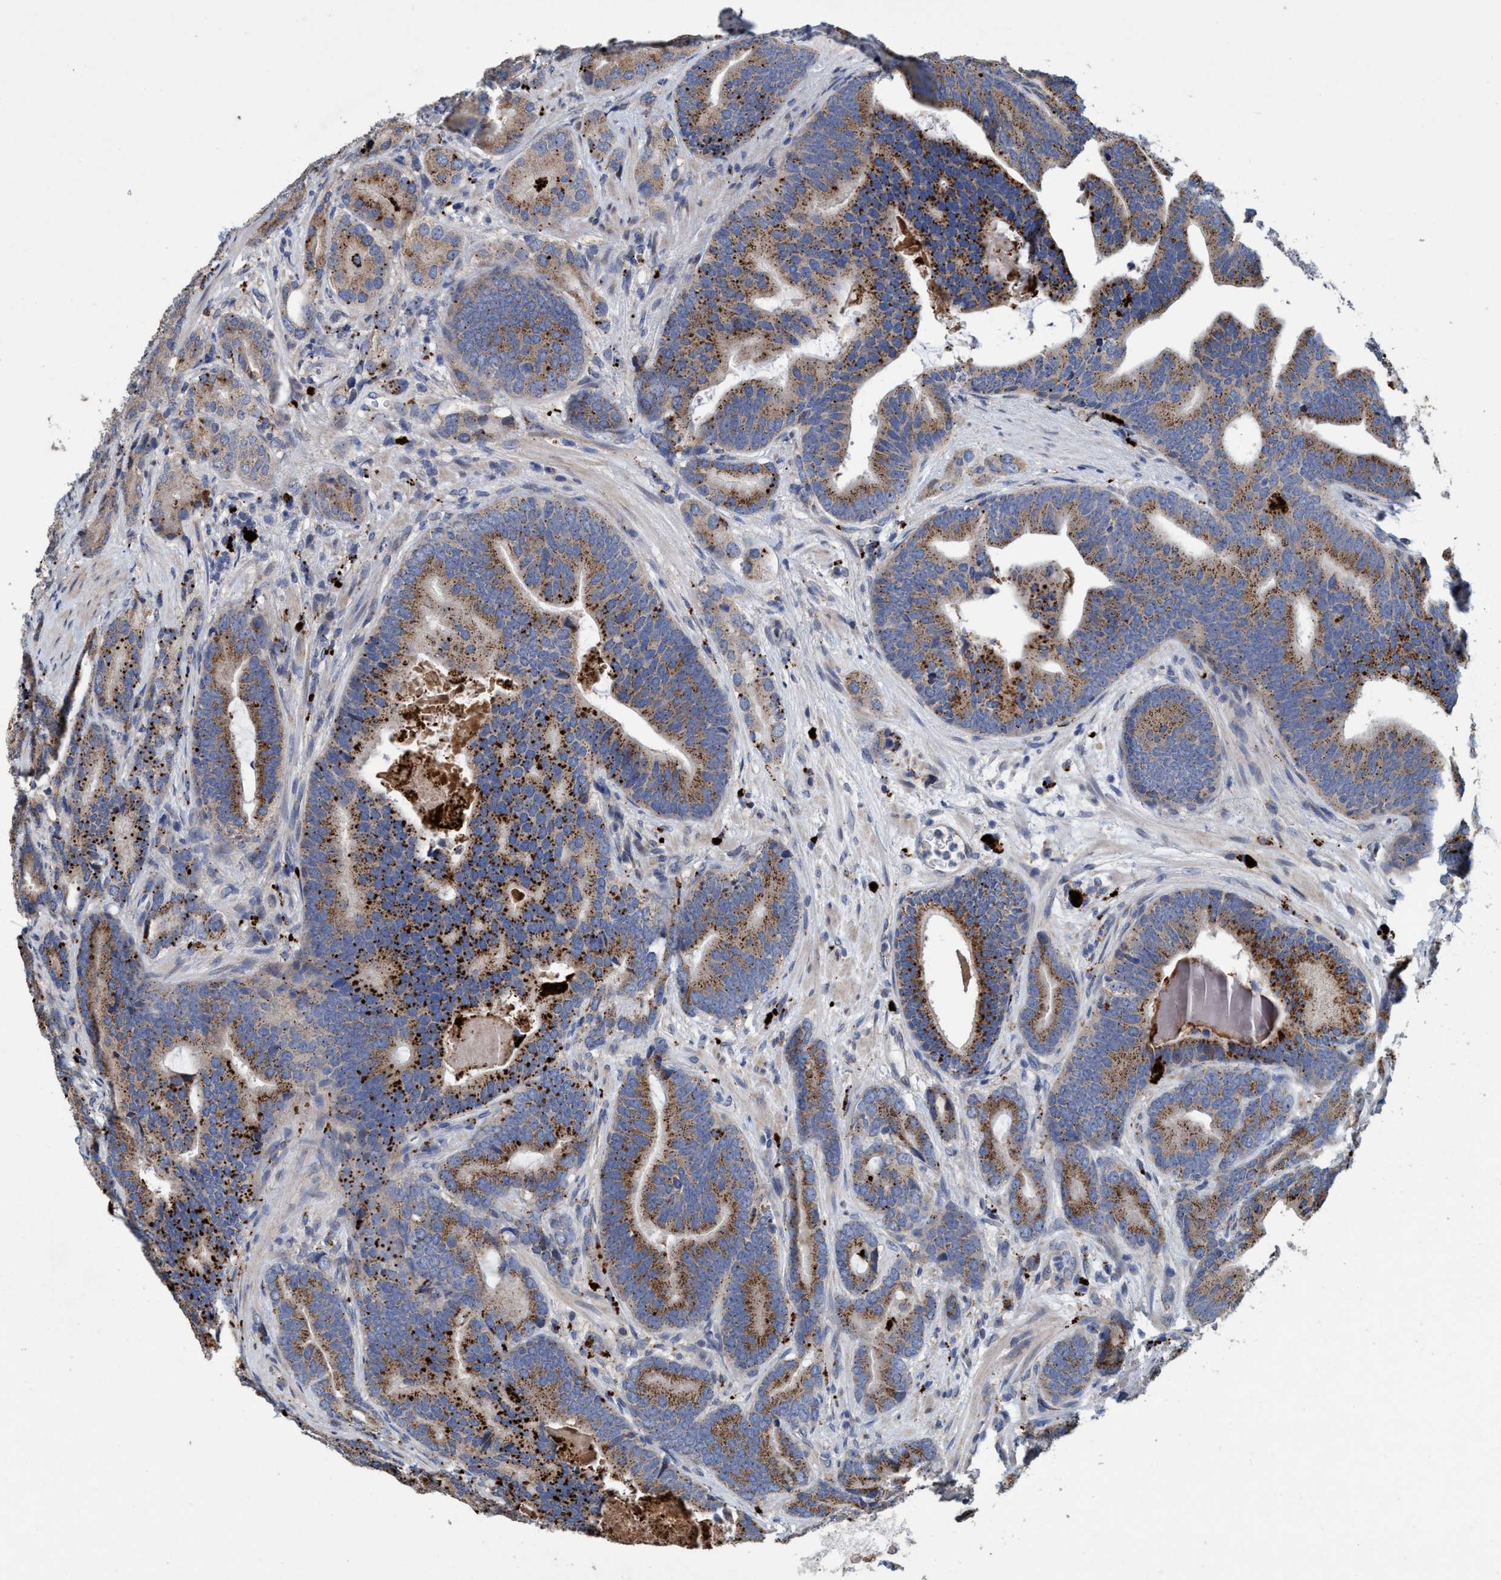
{"staining": {"intensity": "strong", "quantity": ">75%", "location": "cytoplasmic/membranous"}, "tissue": "prostate cancer", "cell_type": "Tumor cells", "image_type": "cancer", "snomed": [{"axis": "morphology", "description": "Adenocarcinoma, High grade"}, {"axis": "topography", "description": "Prostate"}], "caption": "Prostate cancer (adenocarcinoma (high-grade)) stained for a protein (brown) shows strong cytoplasmic/membranous positive expression in approximately >75% of tumor cells.", "gene": "BBS9", "patient": {"sex": "male", "age": 55}}